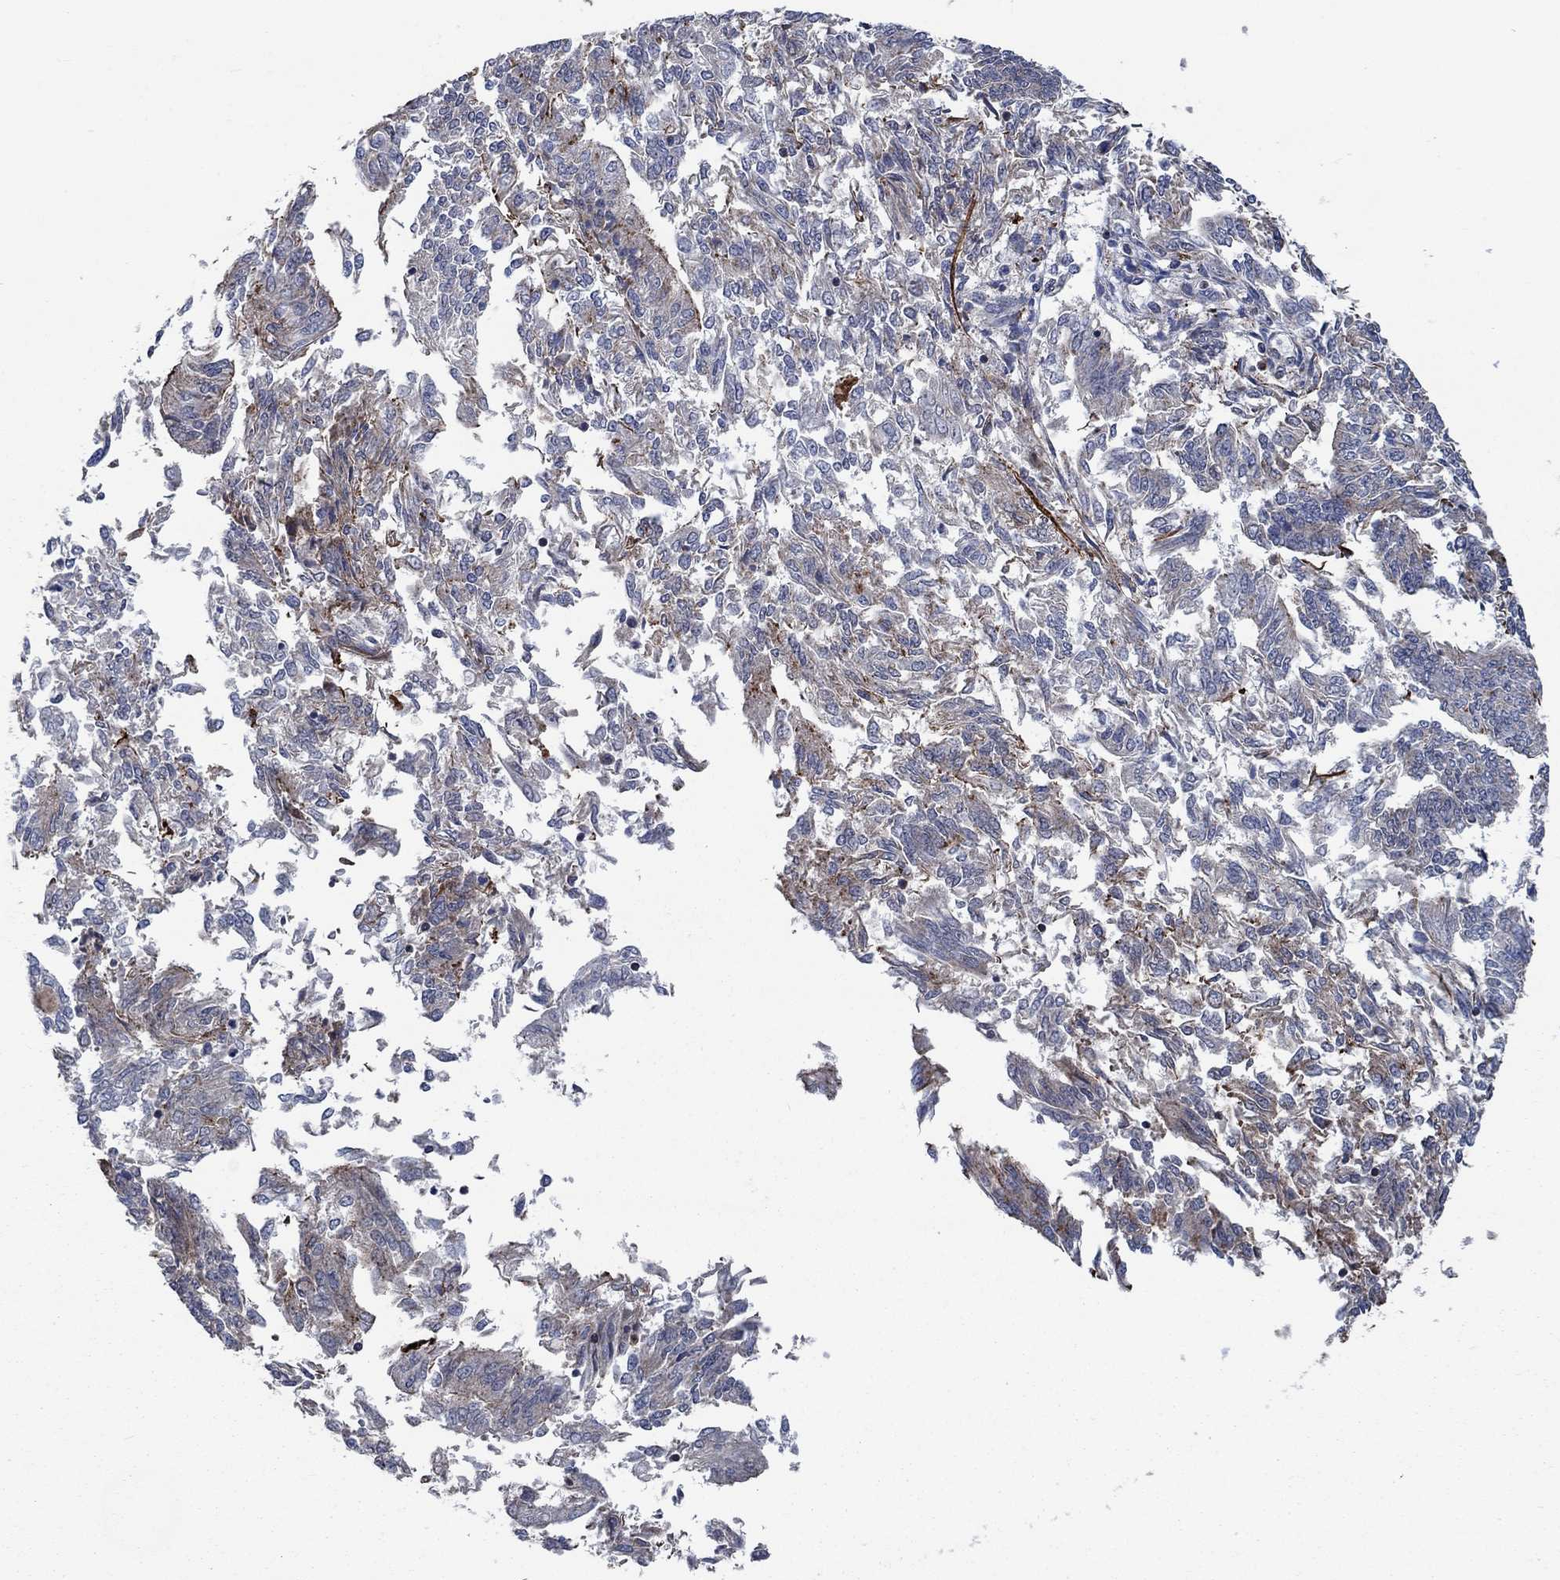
{"staining": {"intensity": "weak", "quantity": "25%-75%", "location": "cytoplasmic/membranous"}, "tissue": "endometrial cancer", "cell_type": "Tumor cells", "image_type": "cancer", "snomed": [{"axis": "morphology", "description": "Adenocarcinoma, NOS"}, {"axis": "topography", "description": "Endometrium"}], "caption": "Immunohistochemistry (IHC) staining of endometrial cancer (adenocarcinoma), which demonstrates low levels of weak cytoplasmic/membranous expression in about 25%-75% of tumor cells indicating weak cytoplasmic/membranous protein positivity. The staining was performed using DAB (3,3'-diaminobenzidine) (brown) for protein detection and nuclei were counterstained in hematoxylin (blue).", "gene": "STXBP6", "patient": {"sex": "female", "age": 58}}